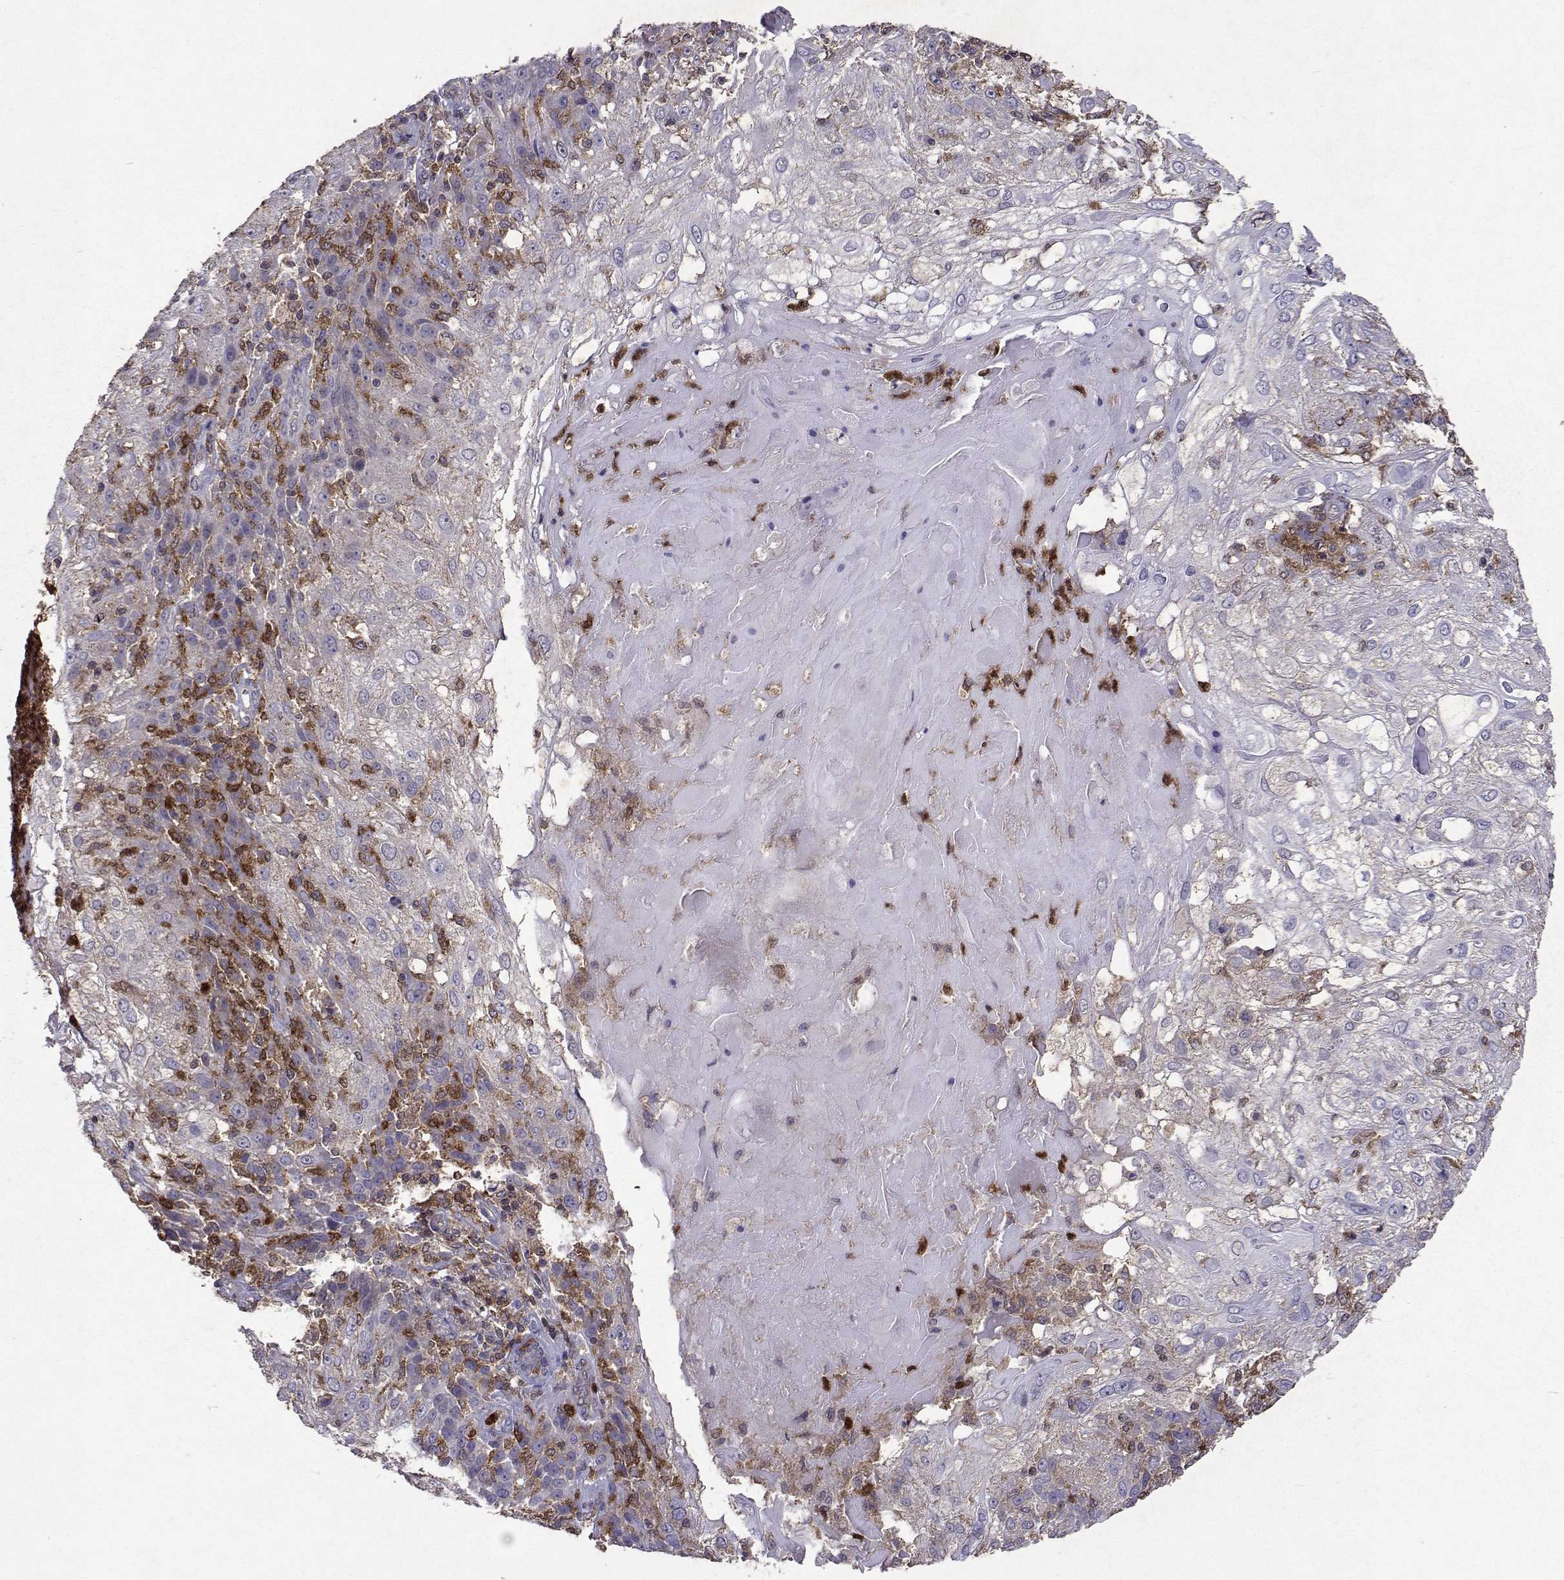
{"staining": {"intensity": "negative", "quantity": "none", "location": "none"}, "tissue": "skin cancer", "cell_type": "Tumor cells", "image_type": "cancer", "snomed": [{"axis": "morphology", "description": "Normal tissue, NOS"}, {"axis": "morphology", "description": "Squamous cell carcinoma, NOS"}, {"axis": "topography", "description": "Skin"}], "caption": "Immunohistochemistry of human skin cancer displays no staining in tumor cells.", "gene": "APAF1", "patient": {"sex": "female", "age": 83}}